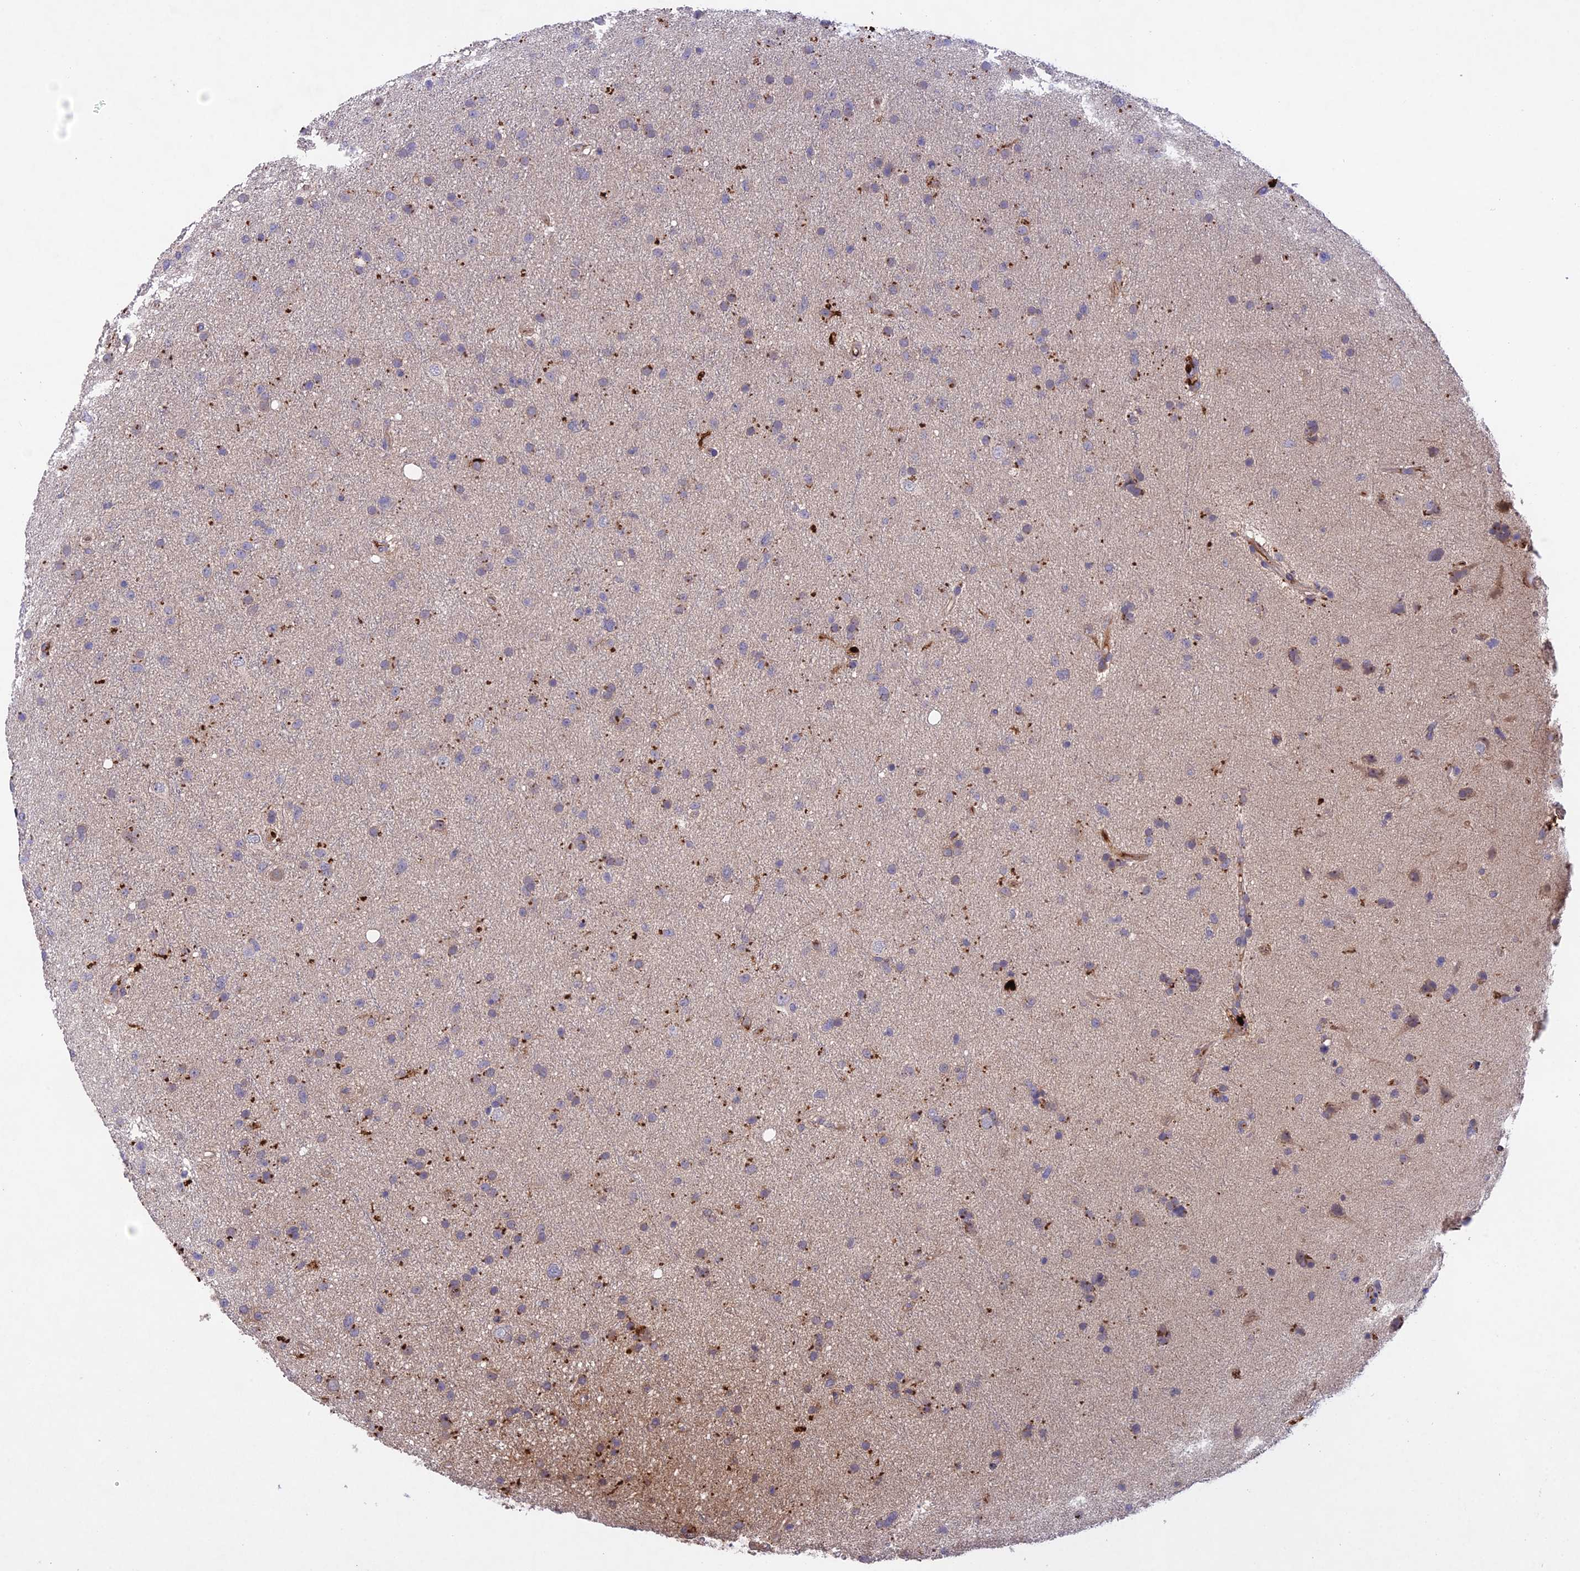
{"staining": {"intensity": "weak", "quantity": "<25%", "location": "cytoplasmic/membranous"}, "tissue": "glioma", "cell_type": "Tumor cells", "image_type": "cancer", "snomed": [{"axis": "morphology", "description": "Glioma, malignant, Low grade"}, {"axis": "topography", "description": "Cerebral cortex"}], "caption": "Glioma was stained to show a protein in brown. There is no significant expression in tumor cells.", "gene": "ADO", "patient": {"sex": "female", "age": 39}}